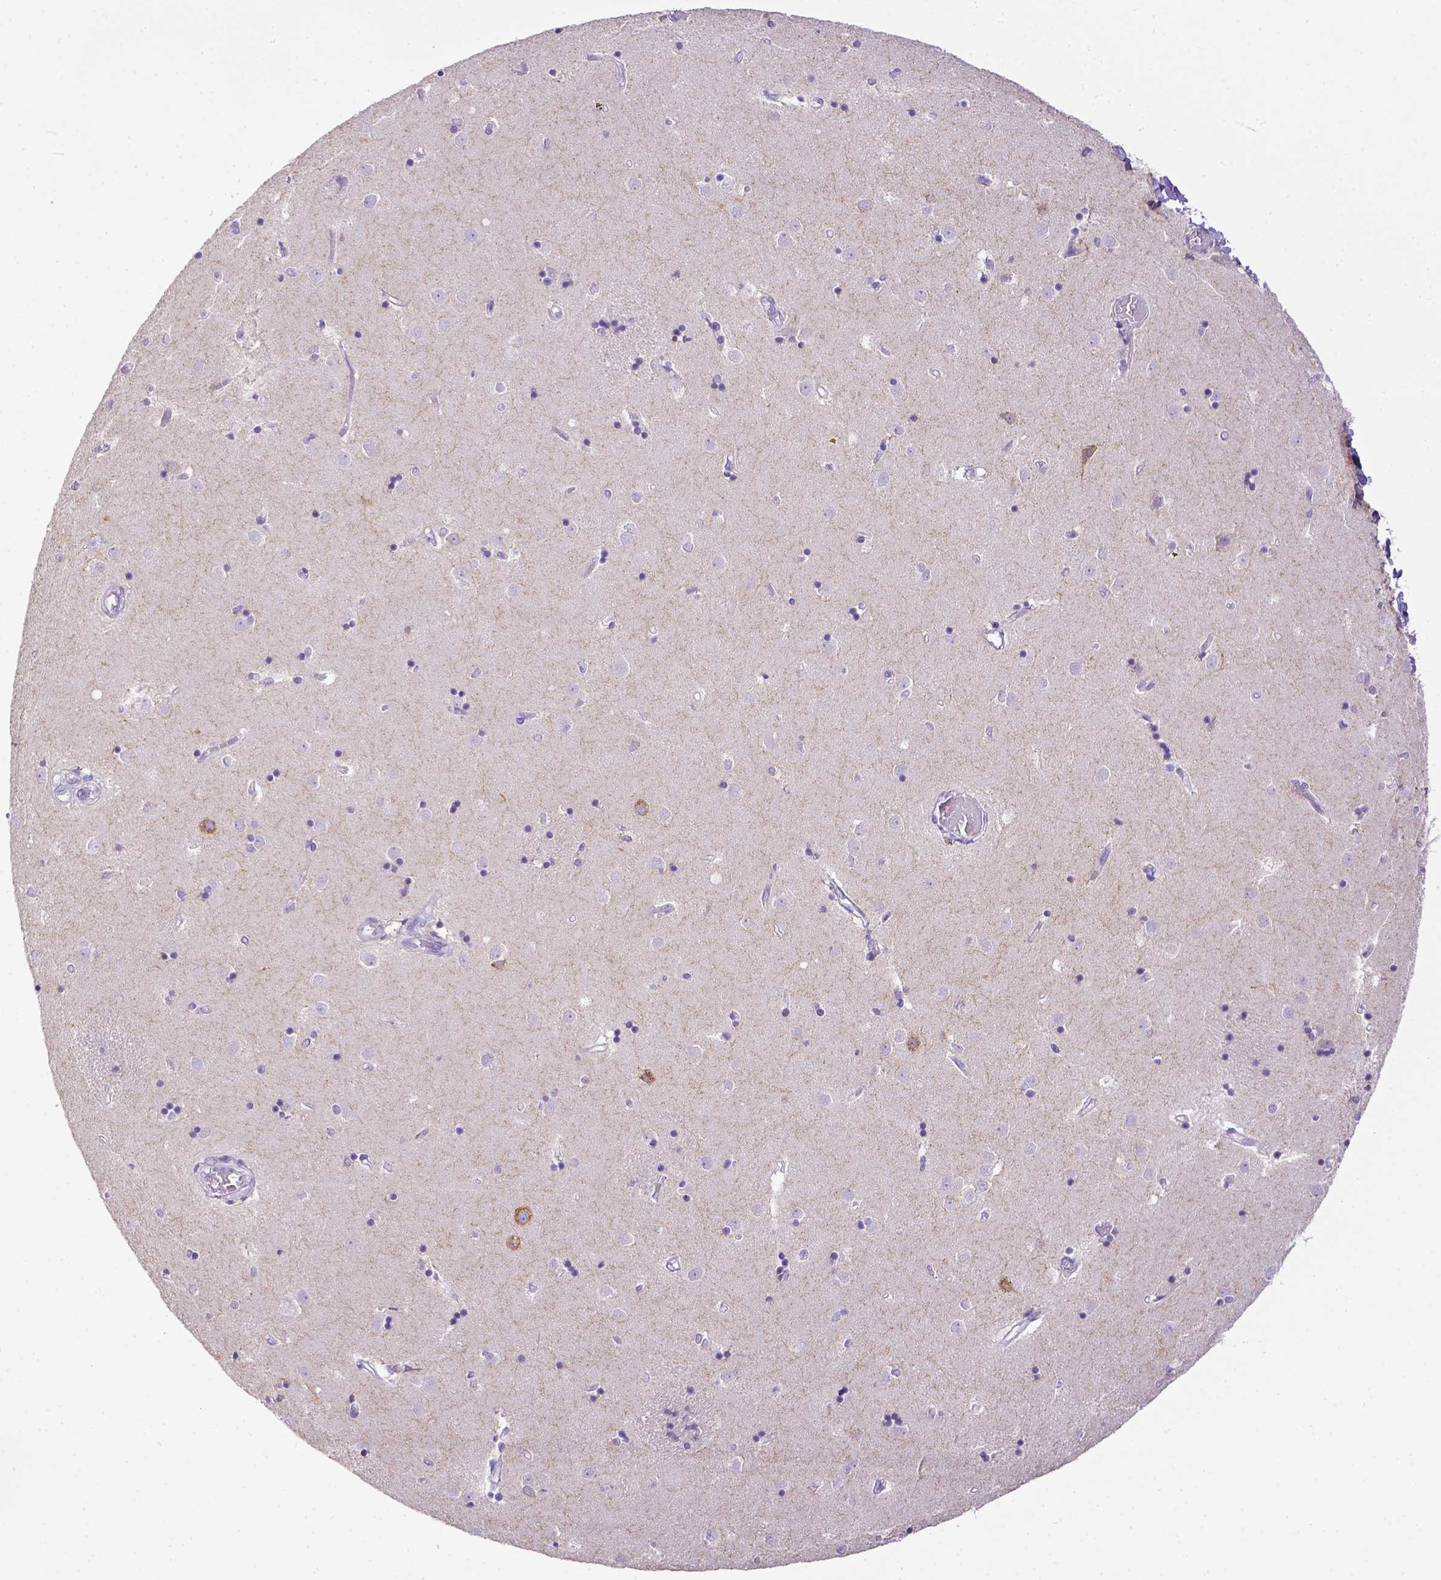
{"staining": {"intensity": "negative", "quantity": "none", "location": "none"}, "tissue": "caudate", "cell_type": "Glial cells", "image_type": "normal", "snomed": [{"axis": "morphology", "description": "Normal tissue, NOS"}, {"axis": "topography", "description": "Lateral ventricle wall"}], "caption": "Immunohistochemical staining of benign human caudate demonstrates no significant positivity in glial cells.", "gene": "KIT", "patient": {"sex": "male", "age": 54}}